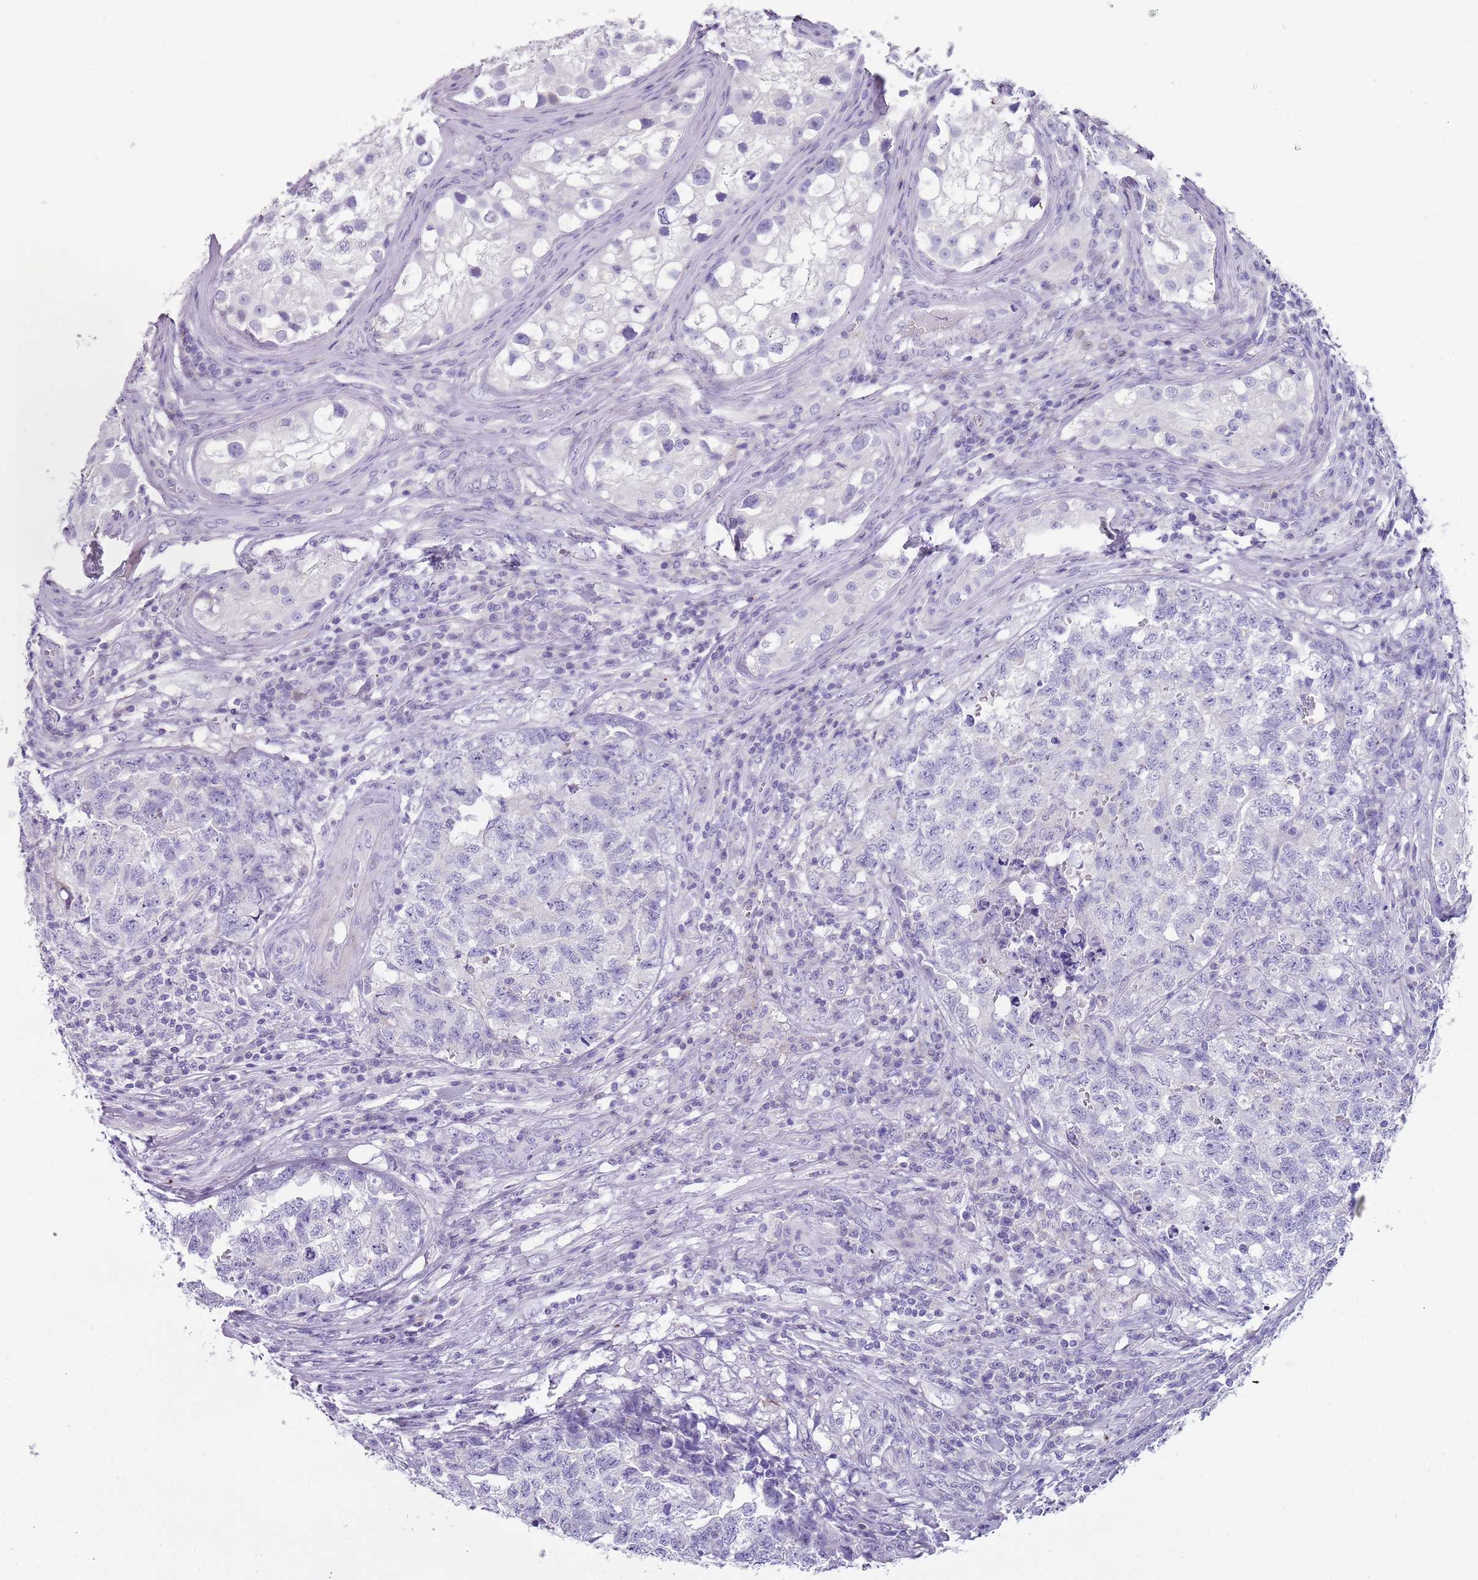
{"staining": {"intensity": "negative", "quantity": "none", "location": "none"}, "tissue": "testis cancer", "cell_type": "Tumor cells", "image_type": "cancer", "snomed": [{"axis": "morphology", "description": "Carcinoma, Embryonal, NOS"}, {"axis": "topography", "description": "Testis"}], "caption": "Tumor cells show no significant protein positivity in embryonal carcinoma (testis). The staining was performed using DAB to visualize the protein expression in brown, while the nuclei were stained in blue with hematoxylin (Magnification: 20x).", "gene": "NBPF20", "patient": {"sex": "male", "age": 31}}